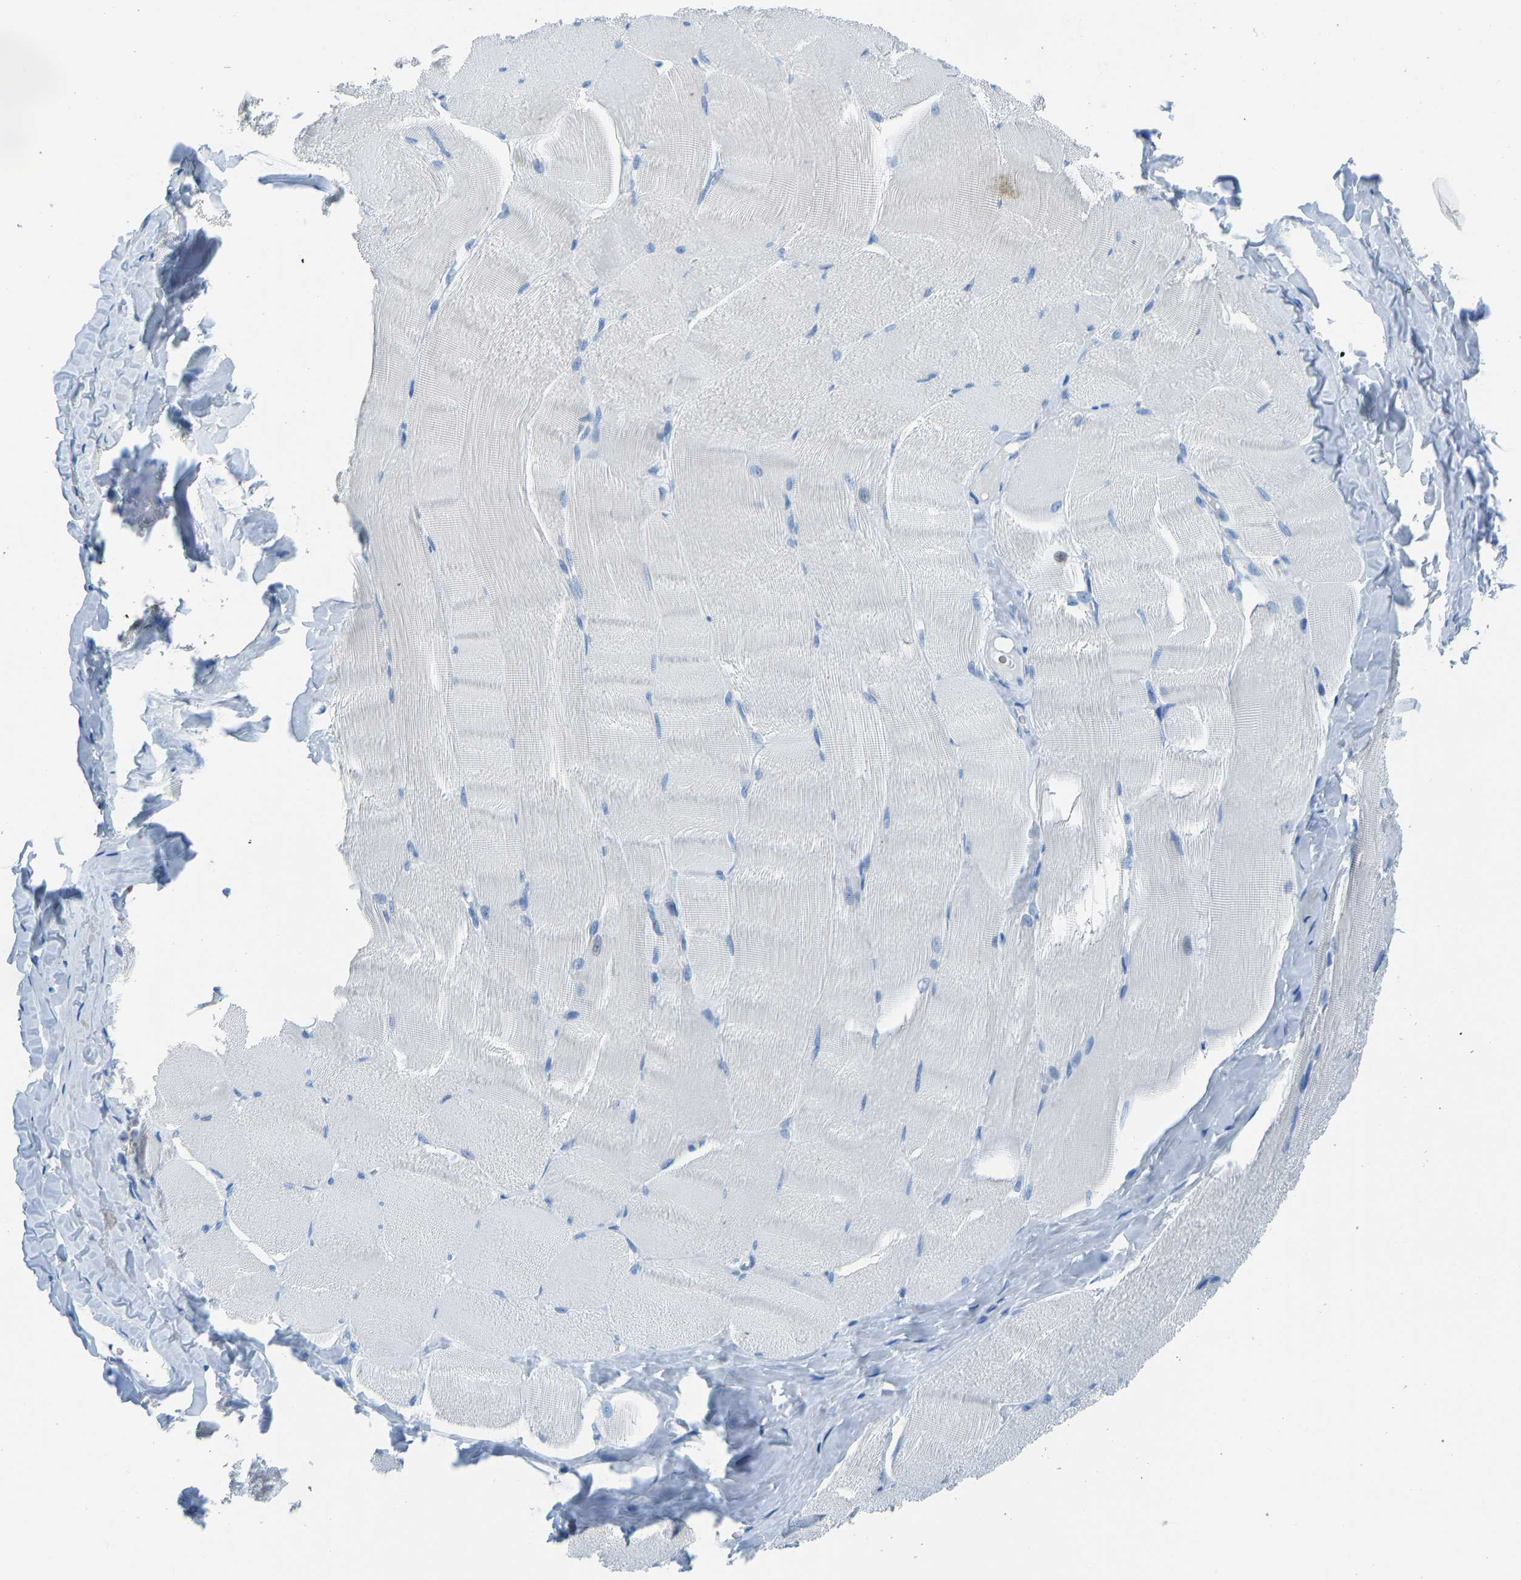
{"staining": {"intensity": "negative", "quantity": "none", "location": "none"}, "tissue": "skeletal muscle", "cell_type": "Myocytes", "image_type": "normal", "snomed": [{"axis": "morphology", "description": "Normal tissue, NOS"}, {"axis": "morphology", "description": "Squamous cell carcinoma, NOS"}, {"axis": "topography", "description": "Skeletal muscle"}], "caption": "Micrograph shows no protein positivity in myocytes of unremarkable skeletal muscle. (Brightfield microscopy of DAB IHC at high magnification).", "gene": "SERPINB3", "patient": {"sex": "male", "age": 51}}